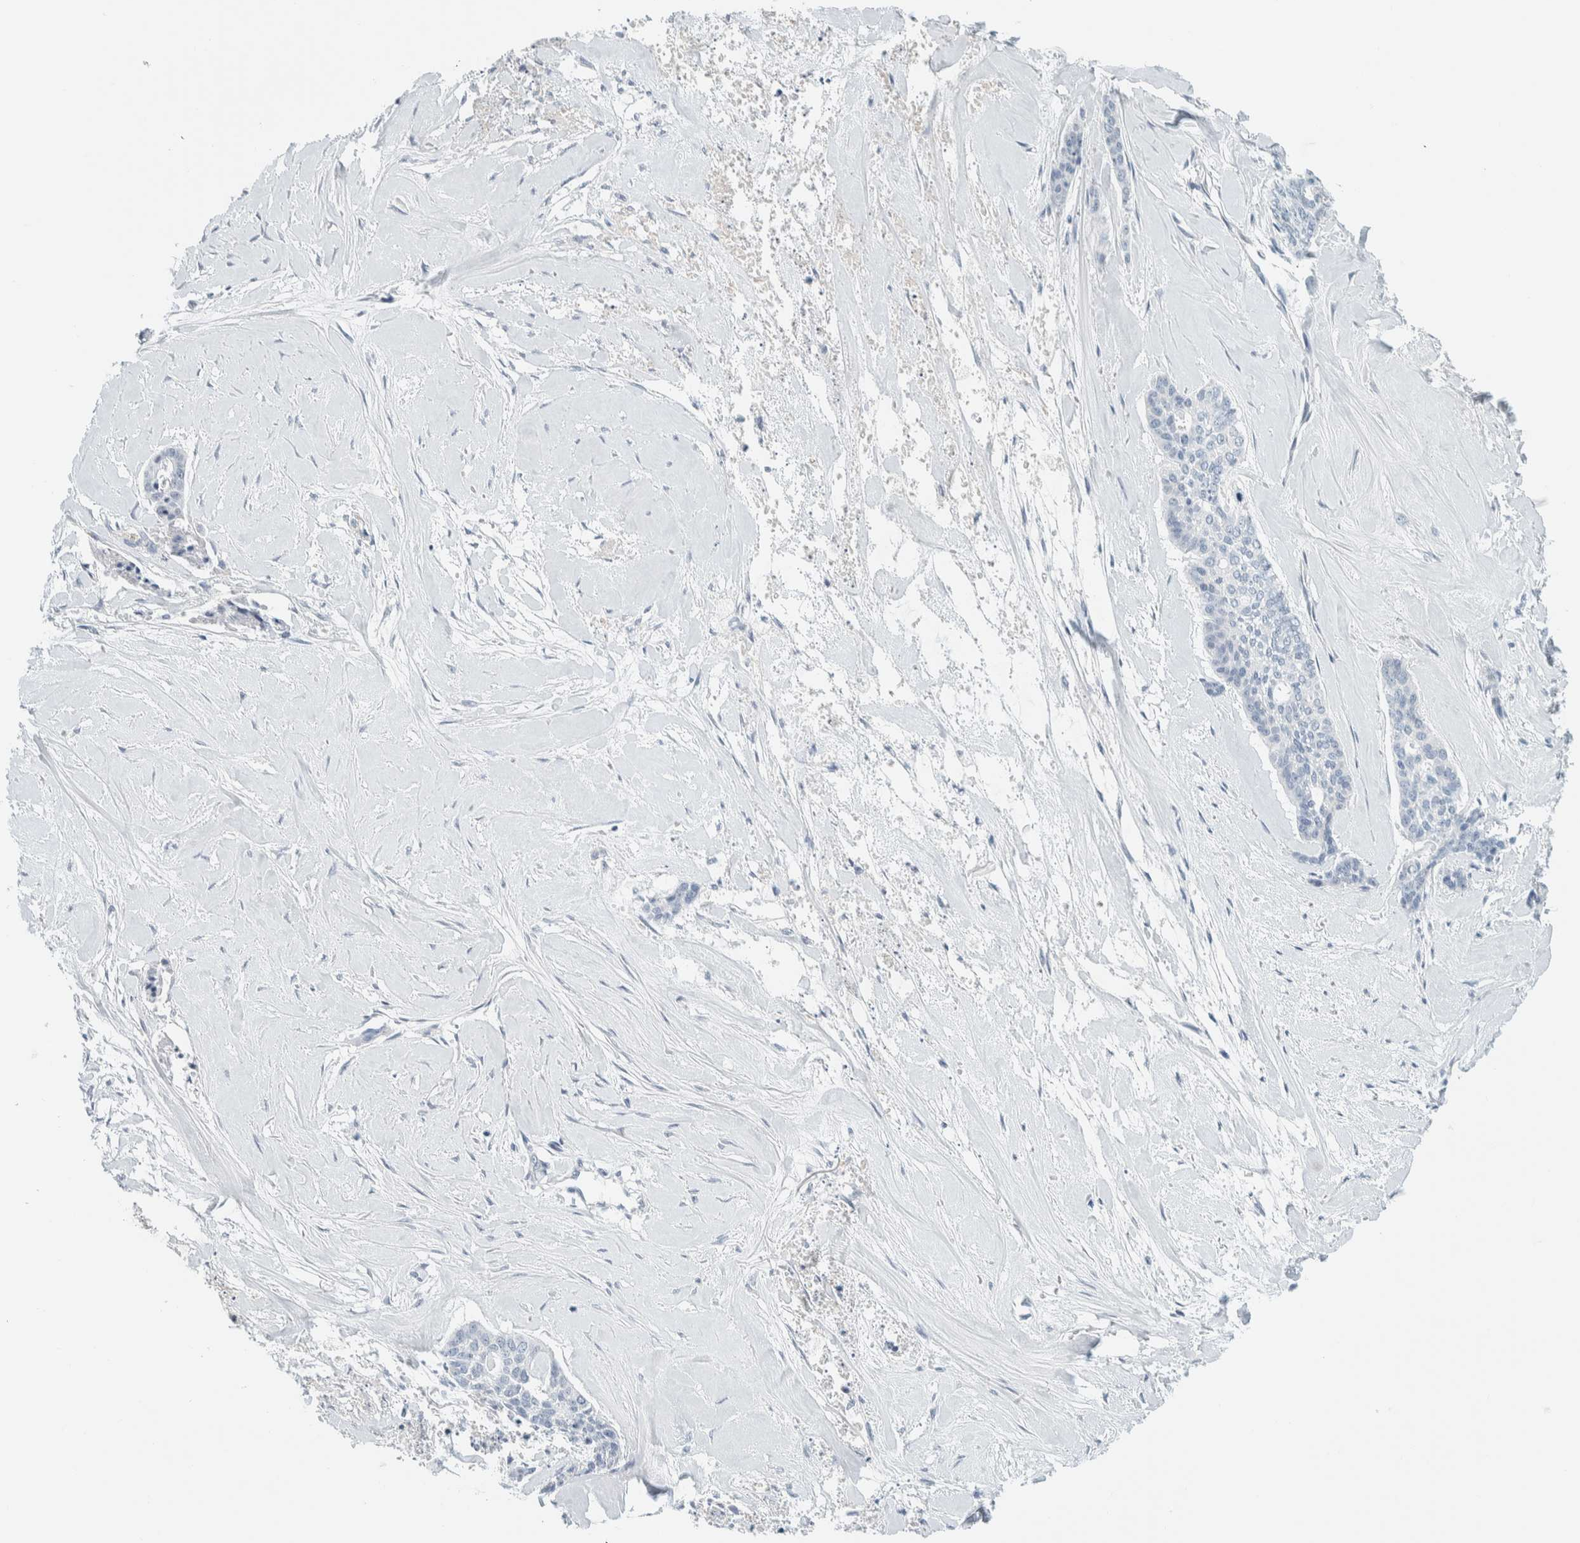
{"staining": {"intensity": "negative", "quantity": "none", "location": "none"}, "tissue": "skin cancer", "cell_type": "Tumor cells", "image_type": "cancer", "snomed": [{"axis": "morphology", "description": "Basal cell carcinoma"}, {"axis": "topography", "description": "Skin"}], "caption": "Skin cancer was stained to show a protein in brown. There is no significant expression in tumor cells. The staining was performed using DAB to visualize the protein expression in brown, while the nuclei were stained in blue with hematoxylin (Magnification: 20x).", "gene": "ARHGAP27", "patient": {"sex": "female", "age": 64}}